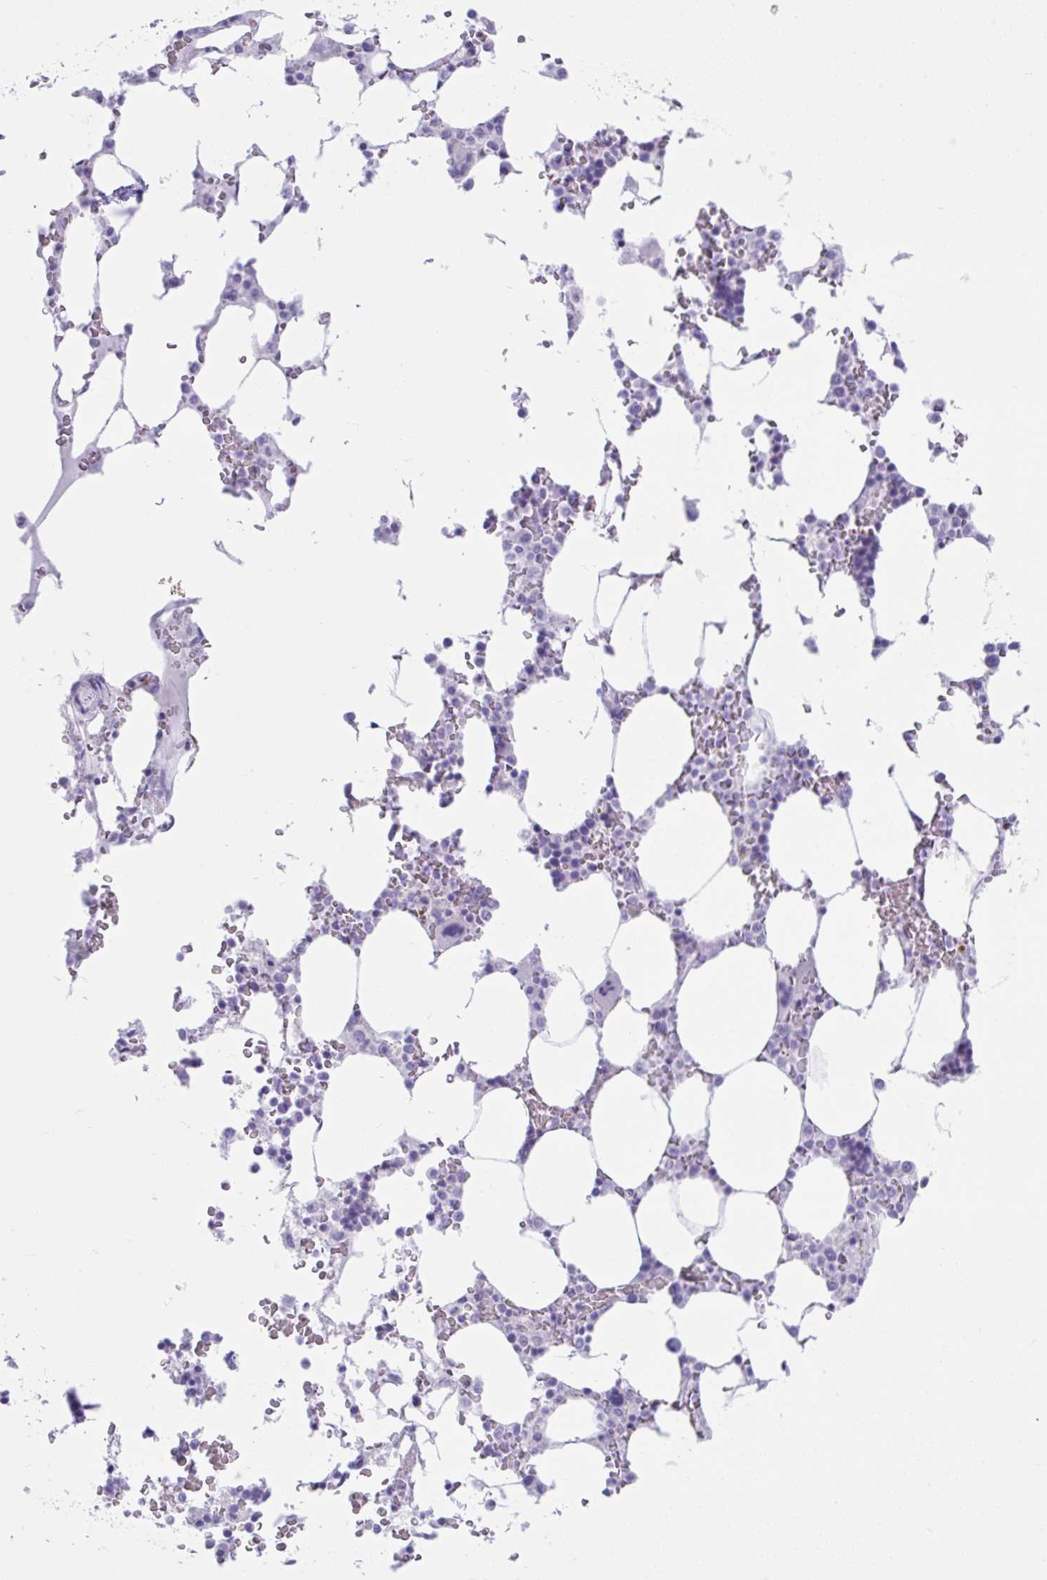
{"staining": {"intensity": "negative", "quantity": "none", "location": "none"}, "tissue": "bone marrow", "cell_type": "Hematopoietic cells", "image_type": "normal", "snomed": [{"axis": "morphology", "description": "Normal tissue, NOS"}, {"axis": "topography", "description": "Bone marrow"}], "caption": "Immunohistochemical staining of benign human bone marrow exhibits no significant expression in hematopoietic cells. (Brightfield microscopy of DAB immunohistochemistry (IHC) at high magnification).", "gene": "PSCA", "patient": {"sex": "male", "age": 64}}